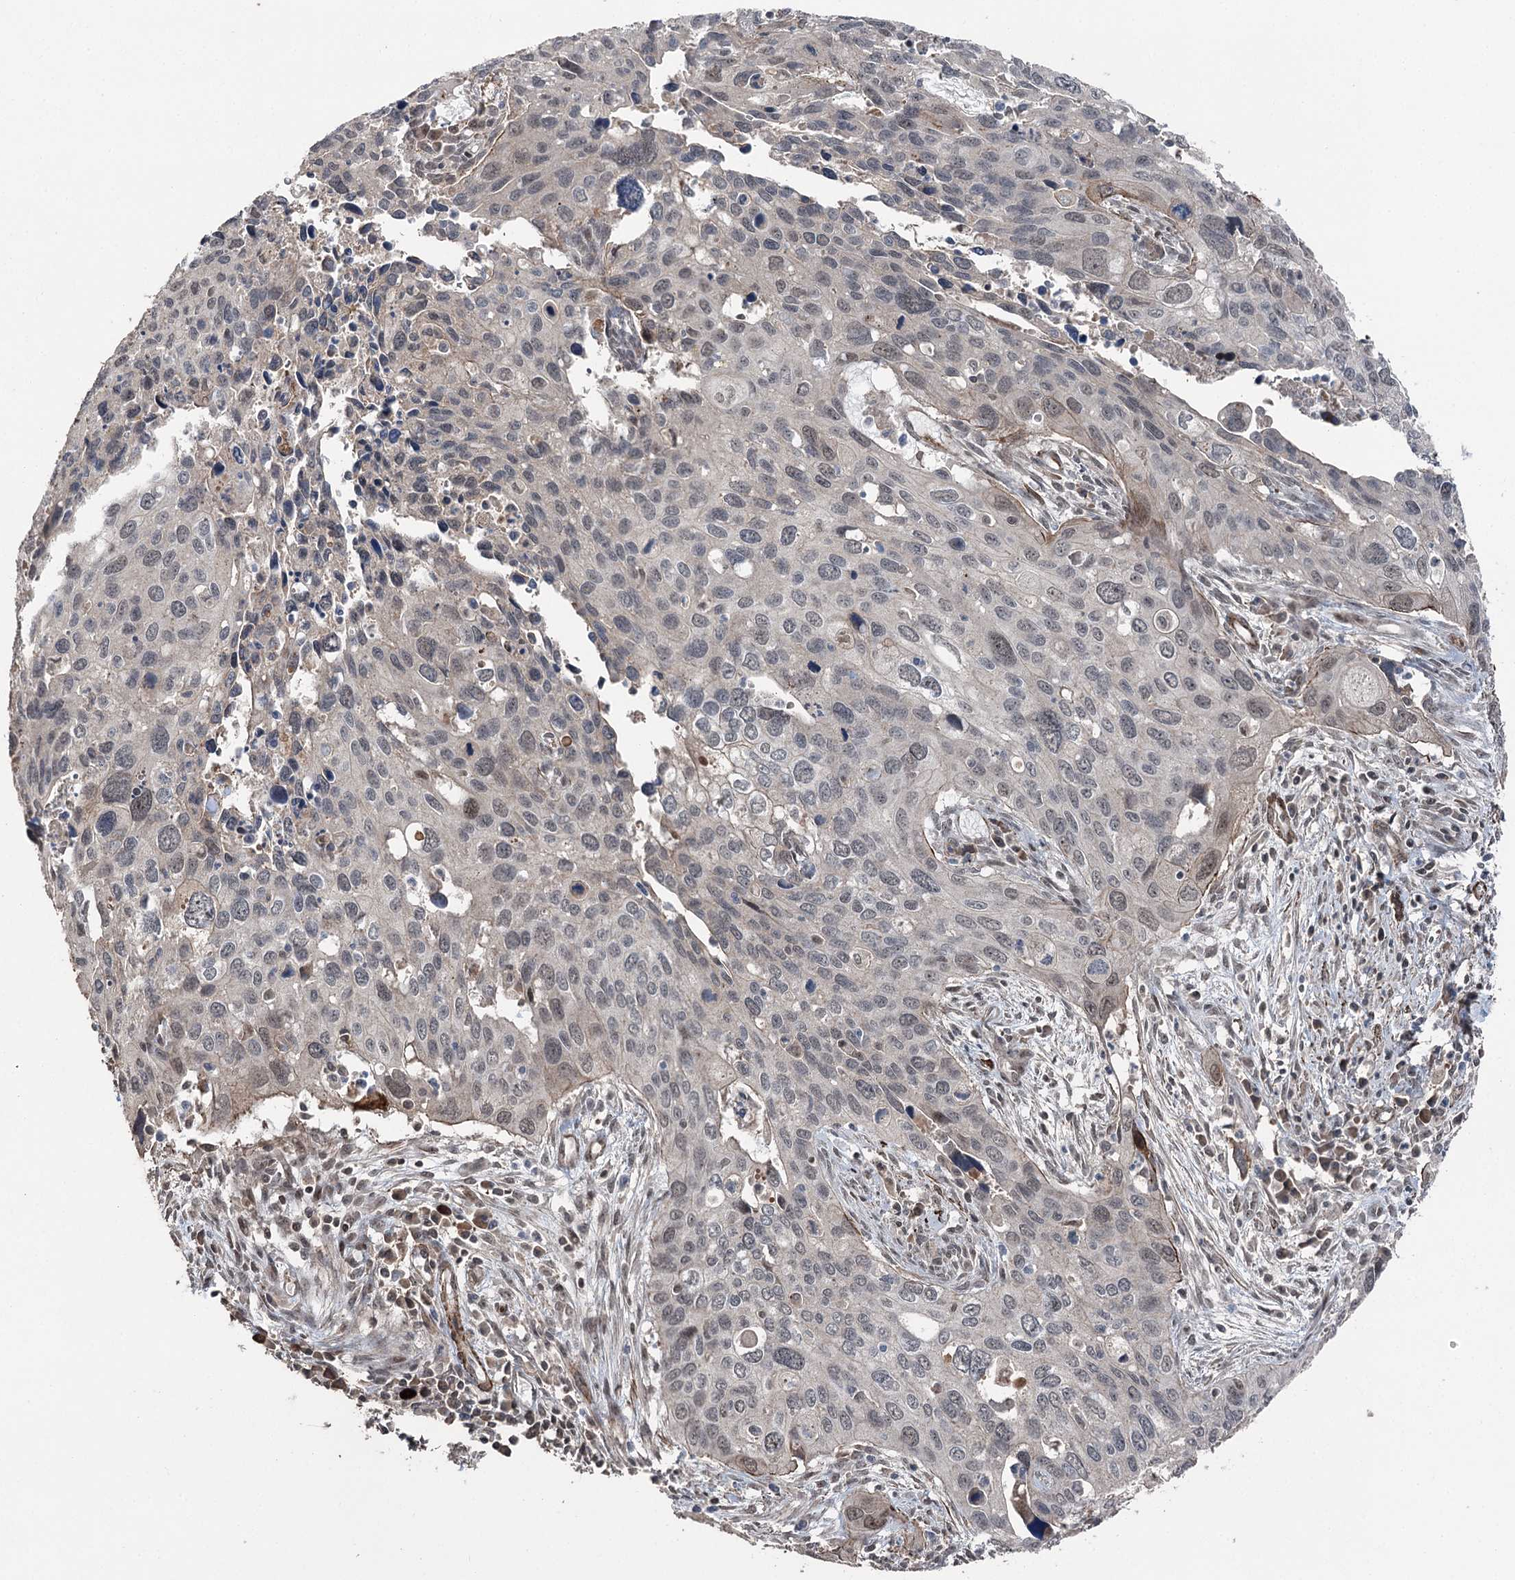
{"staining": {"intensity": "weak", "quantity": "25%-75%", "location": "nuclear"}, "tissue": "cervical cancer", "cell_type": "Tumor cells", "image_type": "cancer", "snomed": [{"axis": "morphology", "description": "Squamous cell carcinoma, NOS"}, {"axis": "topography", "description": "Cervix"}], "caption": "Weak nuclear staining for a protein is appreciated in about 25%-75% of tumor cells of cervical cancer (squamous cell carcinoma) using immunohistochemistry (IHC).", "gene": "CCDC82", "patient": {"sex": "female", "age": 55}}